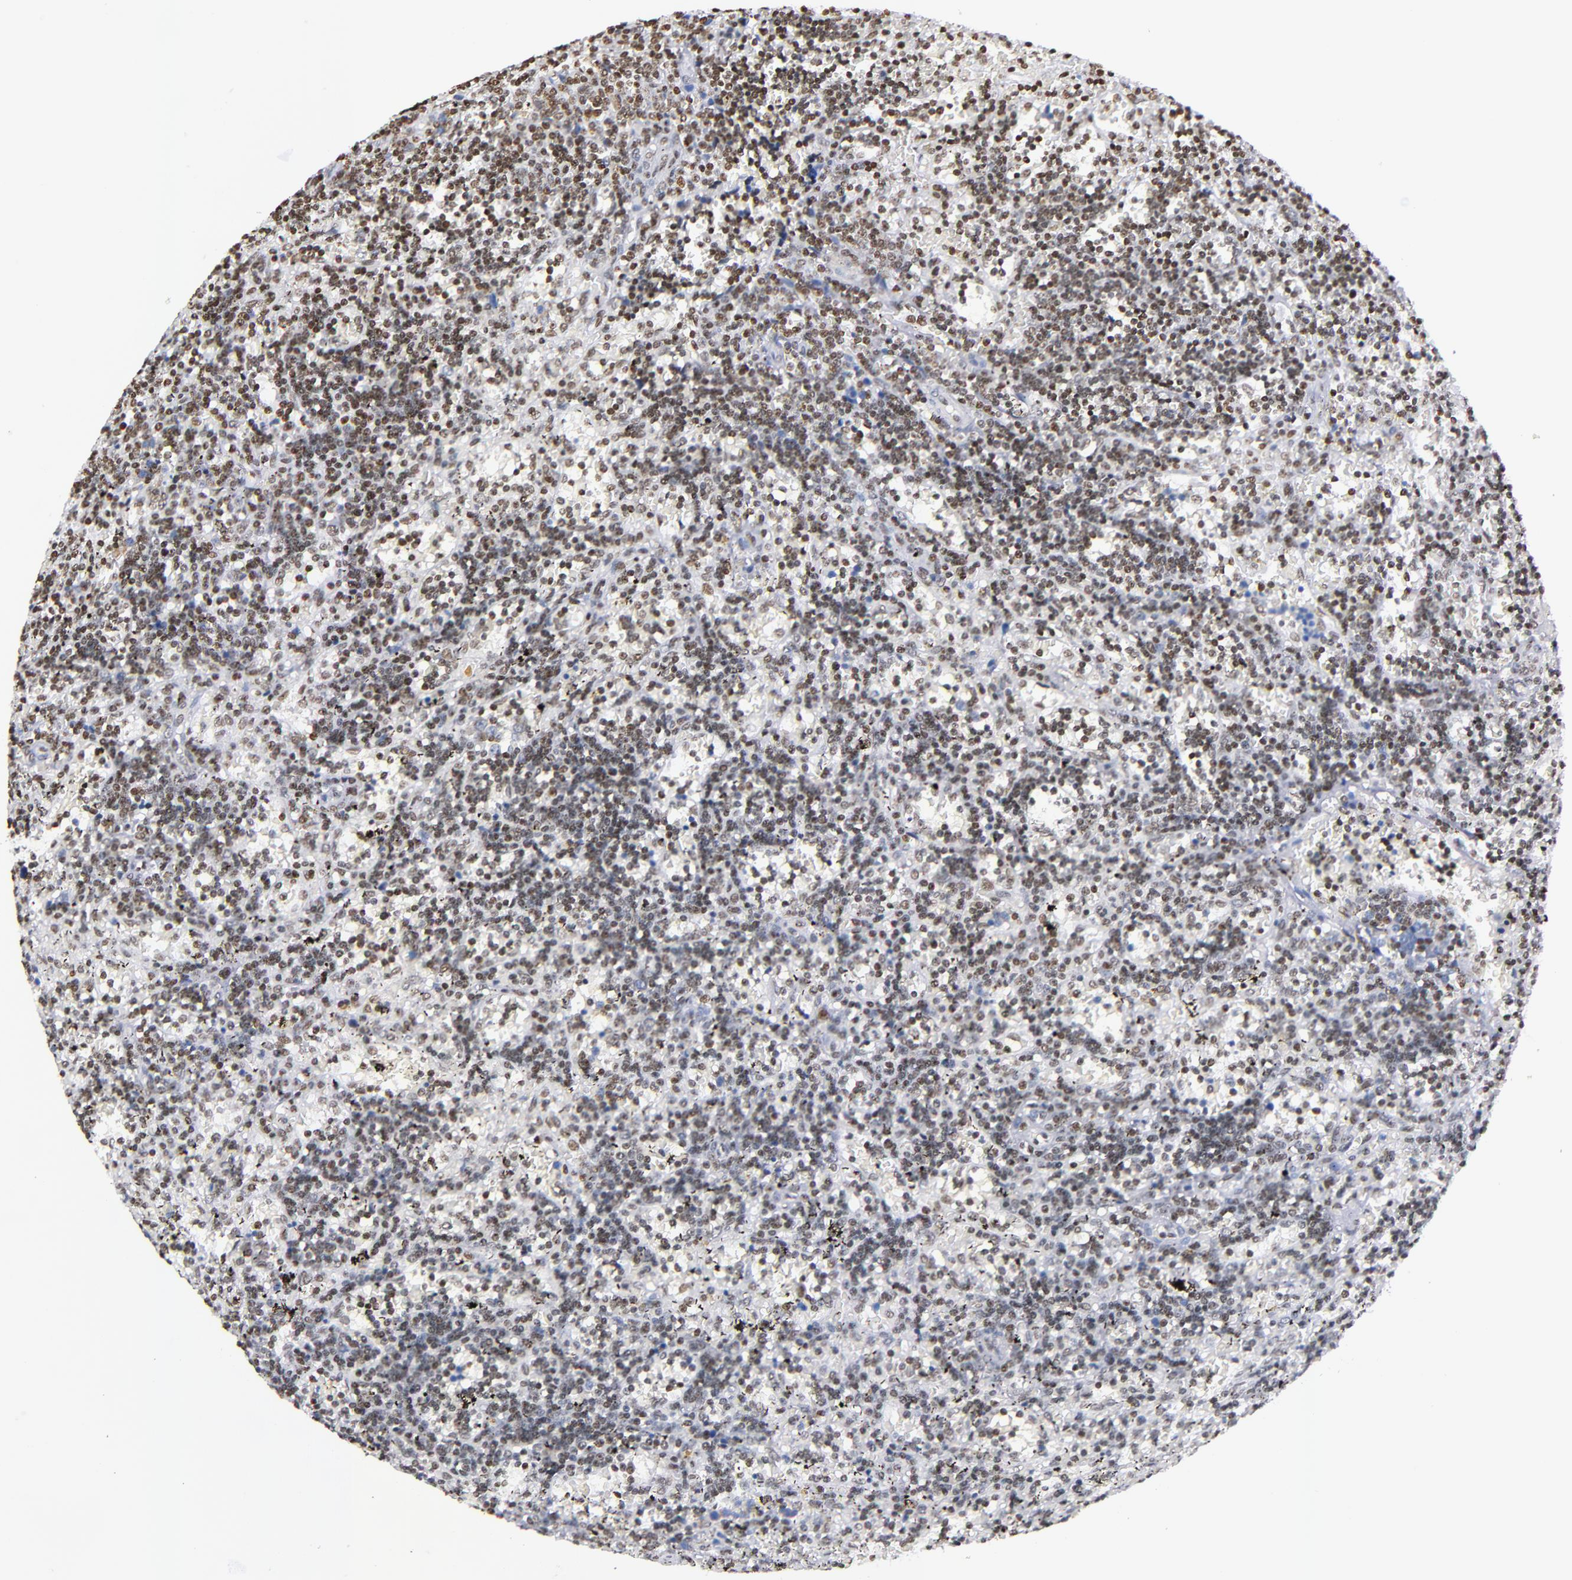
{"staining": {"intensity": "weak", "quantity": "25%-75%", "location": "nuclear"}, "tissue": "lymphoma", "cell_type": "Tumor cells", "image_type": "cancer", "snomed": [{"axis": "morphology", "description": "Malignant lymphoma, non-Hodgkin's type, Low grade"}, {"axis": "topography", "description": "Spleen"}], "caption": "This image demonstrates immunohistochemistry staining of low-grade malignant lymphoma, non-Hodgkin's type, with low weak nuclear staining in about 25%-75% of tumor cells.", "gene": "IFI16", "patient": {"sex": "male", "age": 60}}